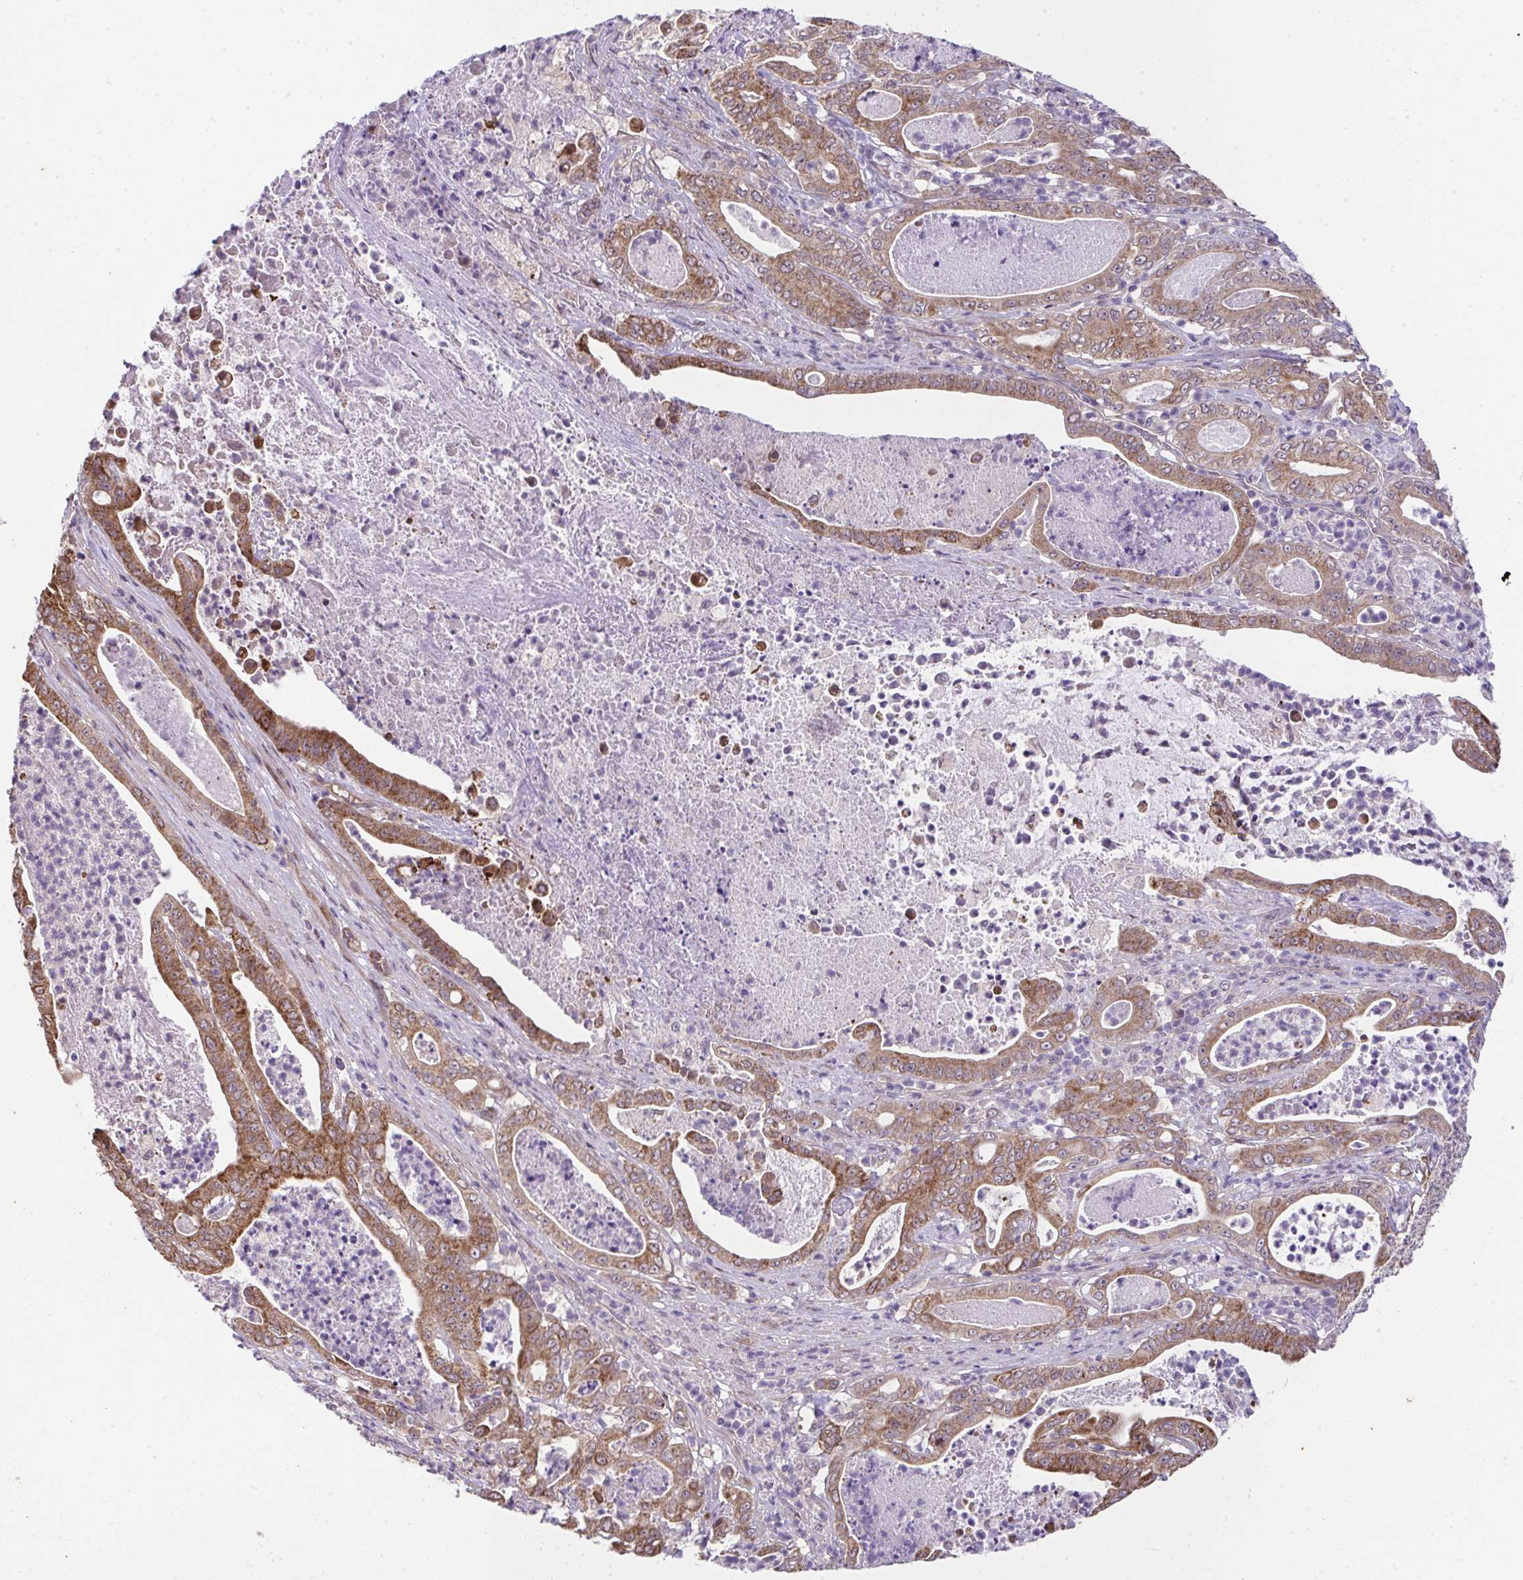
{"staining": {"intensity": "moderate", "quantity": ">75%", "location": "cytoplasmic/membranous"}, "tissue": "pancreatic cancer", "cell_type": "Tumor cells", "image_type": "cancer", "snomed": [{"axis": "morphology", "description": "Adenocarcinoma, NOS"}, {"axis": "topography", "description": "Pancreas"}], "caption": "Tumor cells display moderate cytoplasmic/membranous staining in approximately >75% of cells in pancreatic cancer (adenocarcinoma). (DAB = brown stain, brightfield microscopy at high magnification).", "gene": "RDH14", "patient": {"sex": "male", "age": 71}}